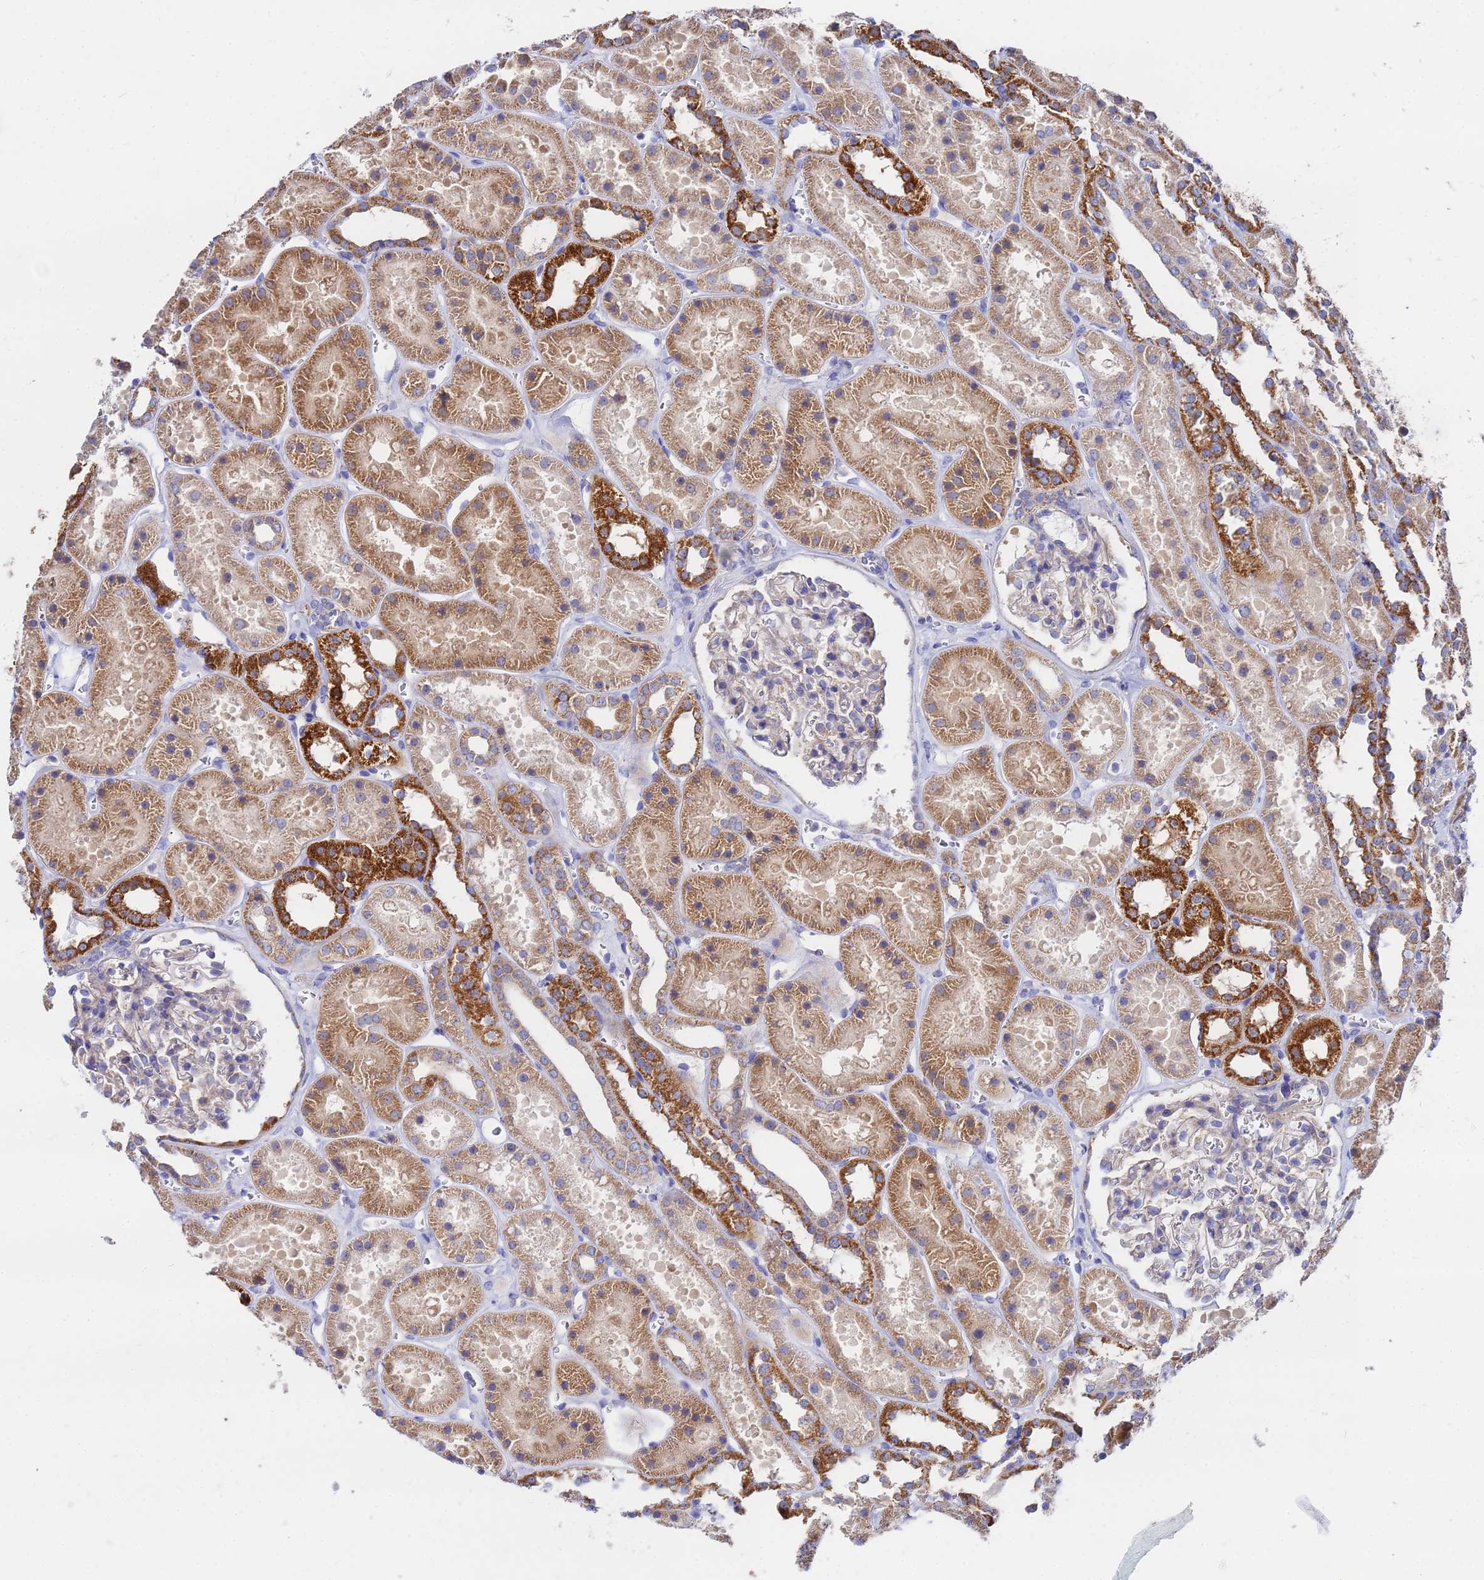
{"staining": {"intensity": "weak", "quantity": "25%-75%", "location": "cytoplasmic/membranous"}, "tissue": "kidney", "cell_type": "Cells in glomeruli", "image_type": "normal", "snomed": [{"axis": "morphology", "description": "Normal tissue, NOS"}, {"axis": "topography", "description": "Kidney"}], "caption": "Cells in glomeruli show weak cytoplasmic/membranous staining in approximately 25%-75% of cells in benign kidney.", "gene": "FAHD2A", "patient": {"sex": "female", "age": 41}}